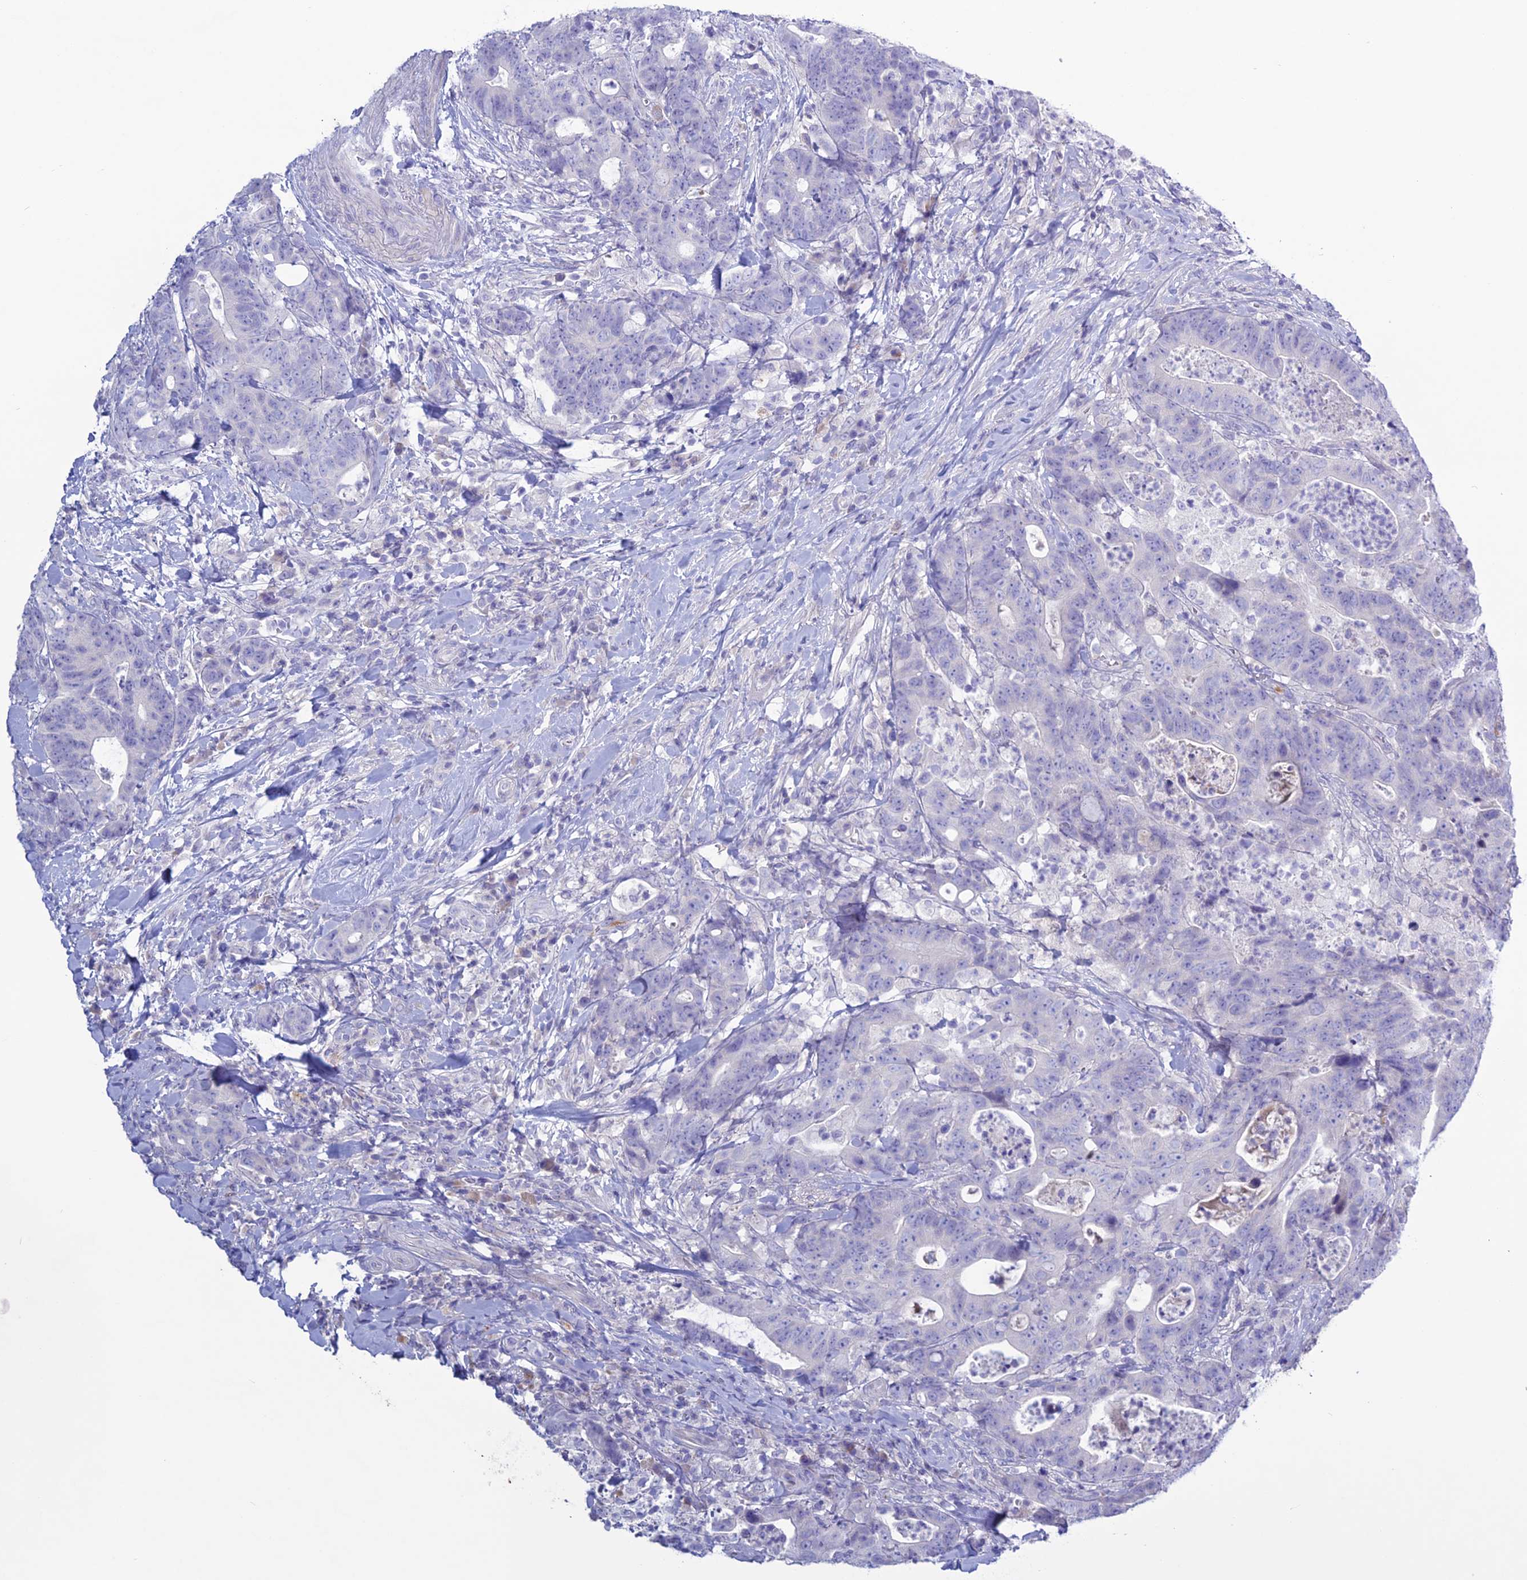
{"staining": {"intensity": "negative", "quantity": "none", "location": "none"}, "tissue": "colorectal cancer", "cell_type": "Tumor cells", "image_type": "cancer", "snomed": [{"axis": "morphology", "description": "Adenocarcinoma, NOS"}, {"axis": "topography", "description": "Colon"}], "caption": "This is an IHC photomicrograph of human colorectal adenocarcinoma. There is no staining in tumor cells.", "gene": "CLEC2L", "patient": {"sex": "female", "age": 82}}